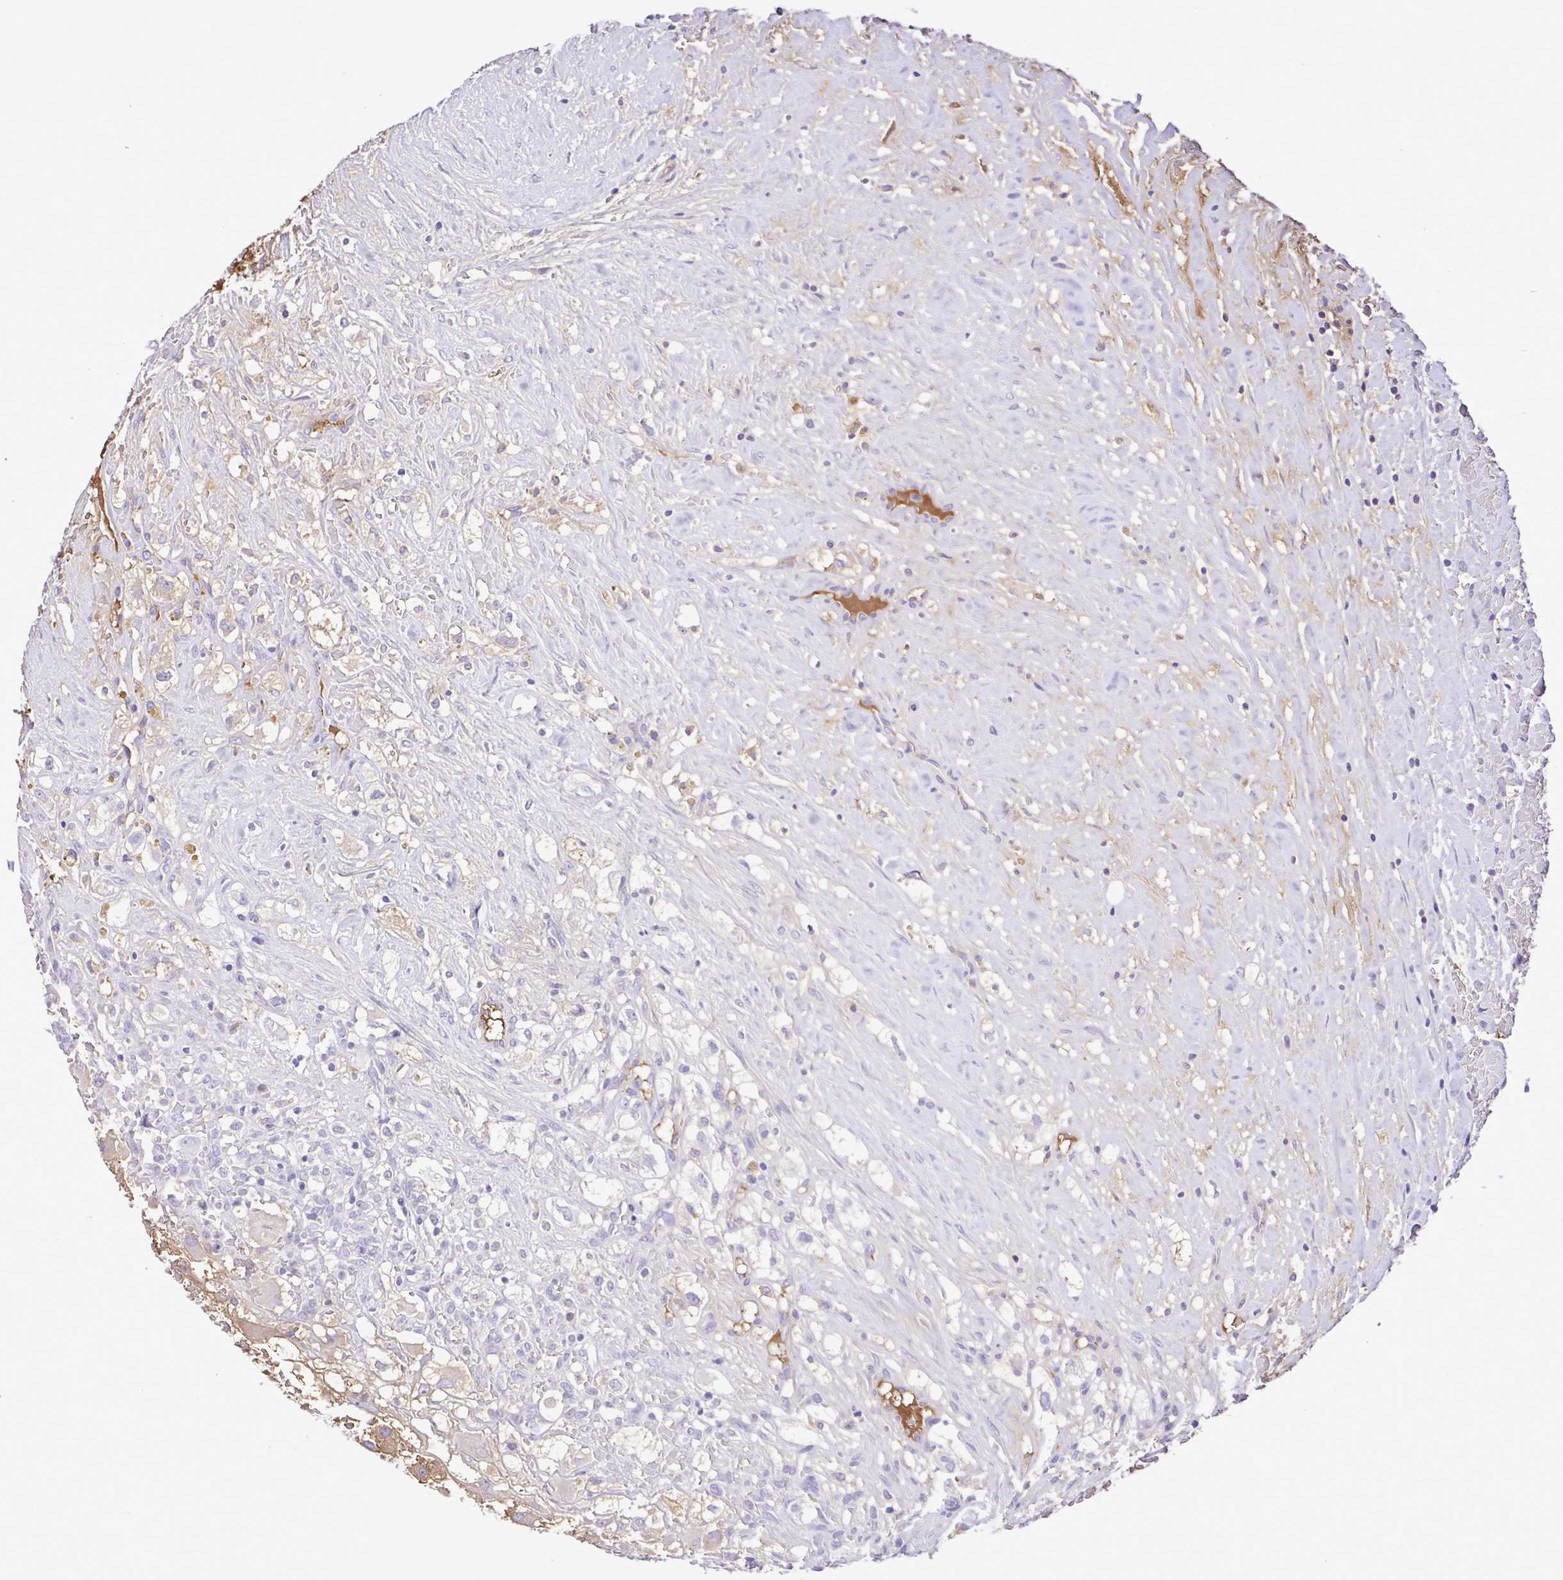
{"staining": {"intensity": "negative", "quantity": "none", "location": "none"}, "tissue": "renal cancer", "cell_type": "Tumor cells", "image_type": "cancer", "snomed": [{"axis": "morphology", "description": "Adenocarcinoma, NOS"}, {"axis": "topography", "description": "Kidney"}], "caption": "There is no significant expression in tumor cells of renal cancer (adenocarcinoma). The staining was performed using DAB (3,3'-diaminobenzidine) to visualize the protein expression in brown, while the nuclei were stained in blue with hematoxylin (Magnification: 20x).", "gene": "IGFL1", "patient": {"sex": "male", "age": 59}}